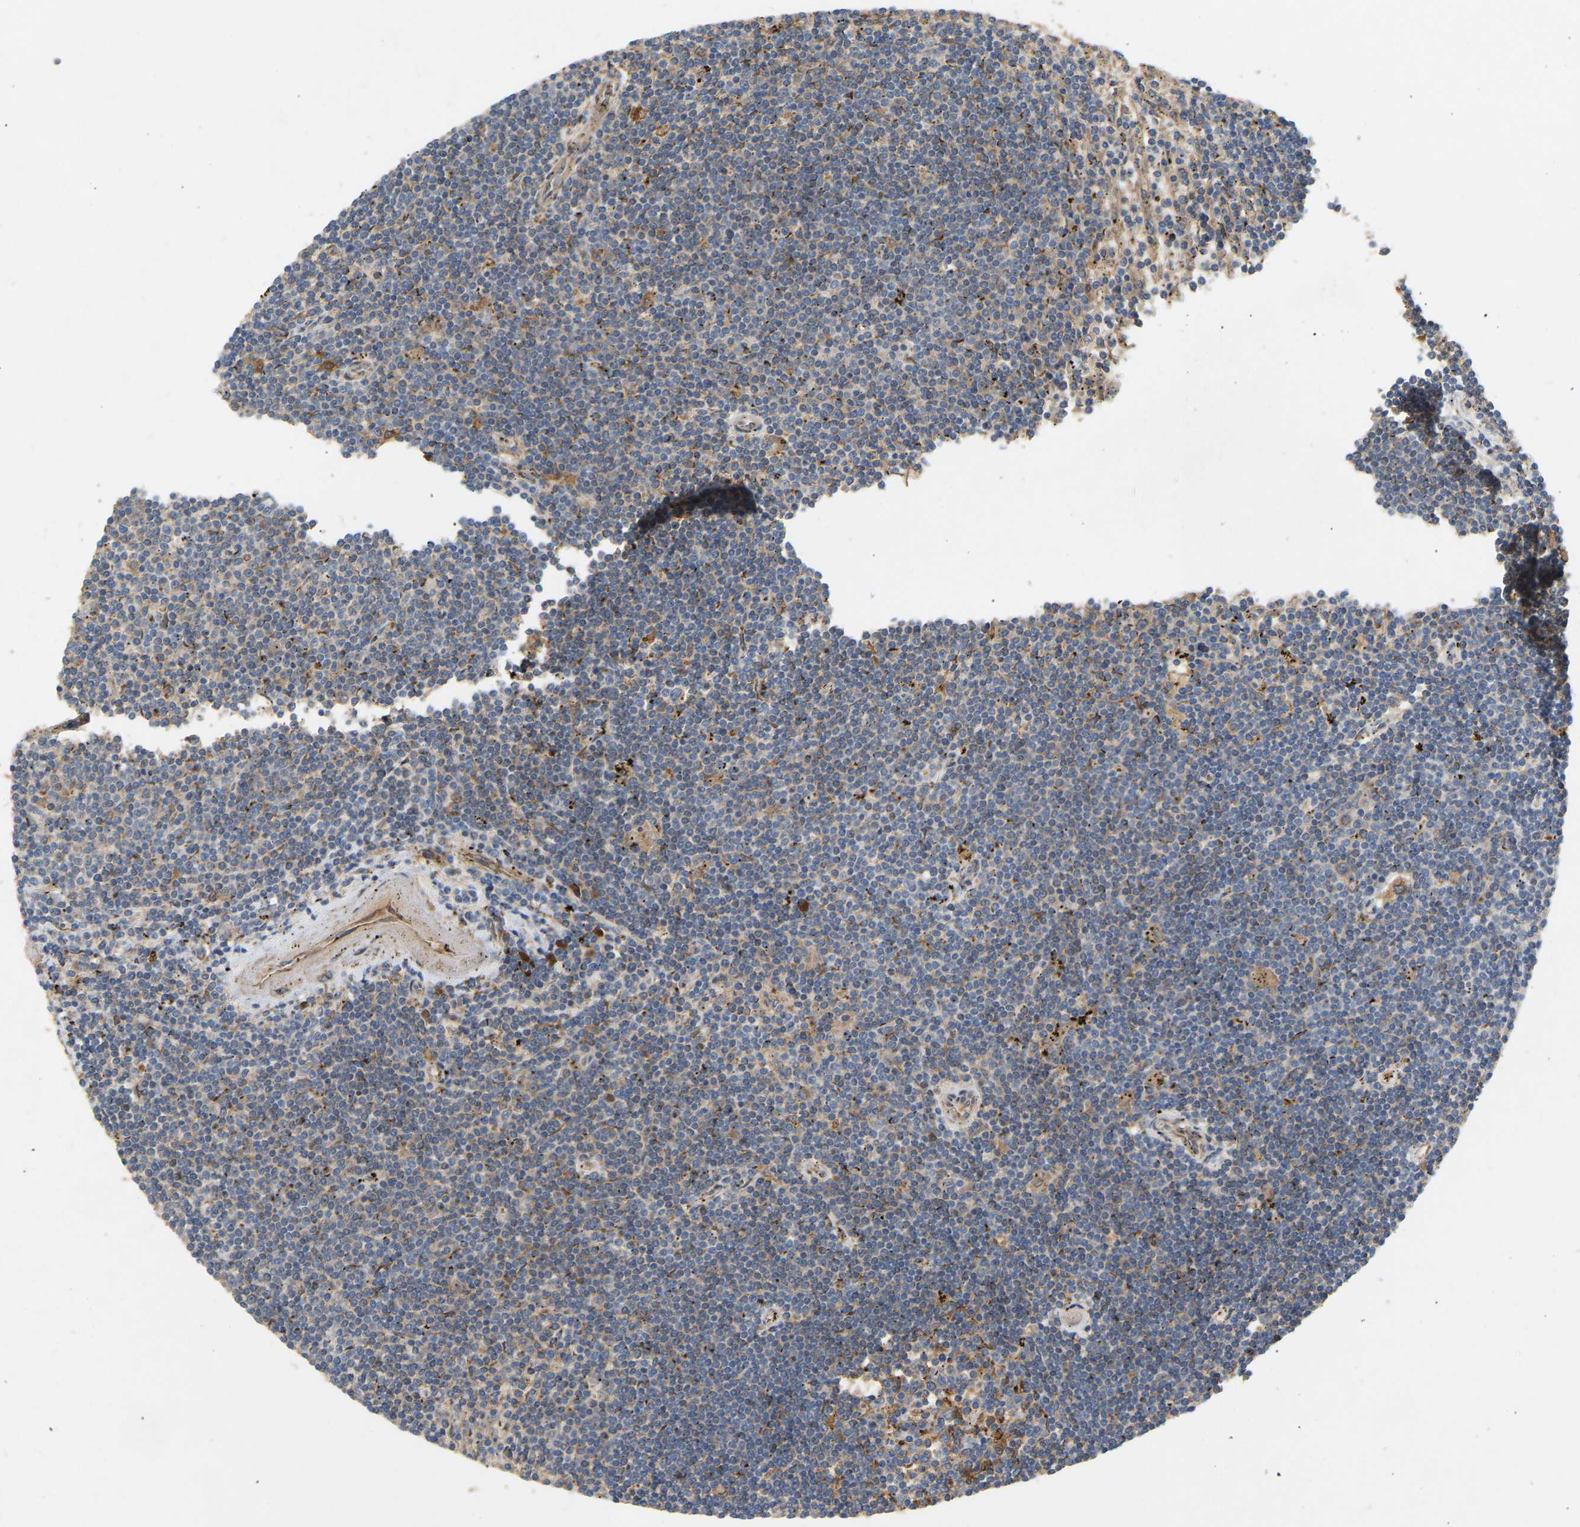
{"staining": {"intensity": "negative", "quantity": "none", "location": "none"}, "tissue": "lymphoma", "cell_type": "Tumor cells", "image_type": "cancer", "snomed": [{"axis": "morphology", "description": "Malignant lymphoma, non-Hodgkin's type, Low grade"}, {"axis": "topography", "description": "Spleen"}], "caption": "Lymphoma was stained to show a protein in brown. There is no significant expression in tumor cells.", "gene": "PTCD1", "patient": {"sex": "male", "age": 76}}